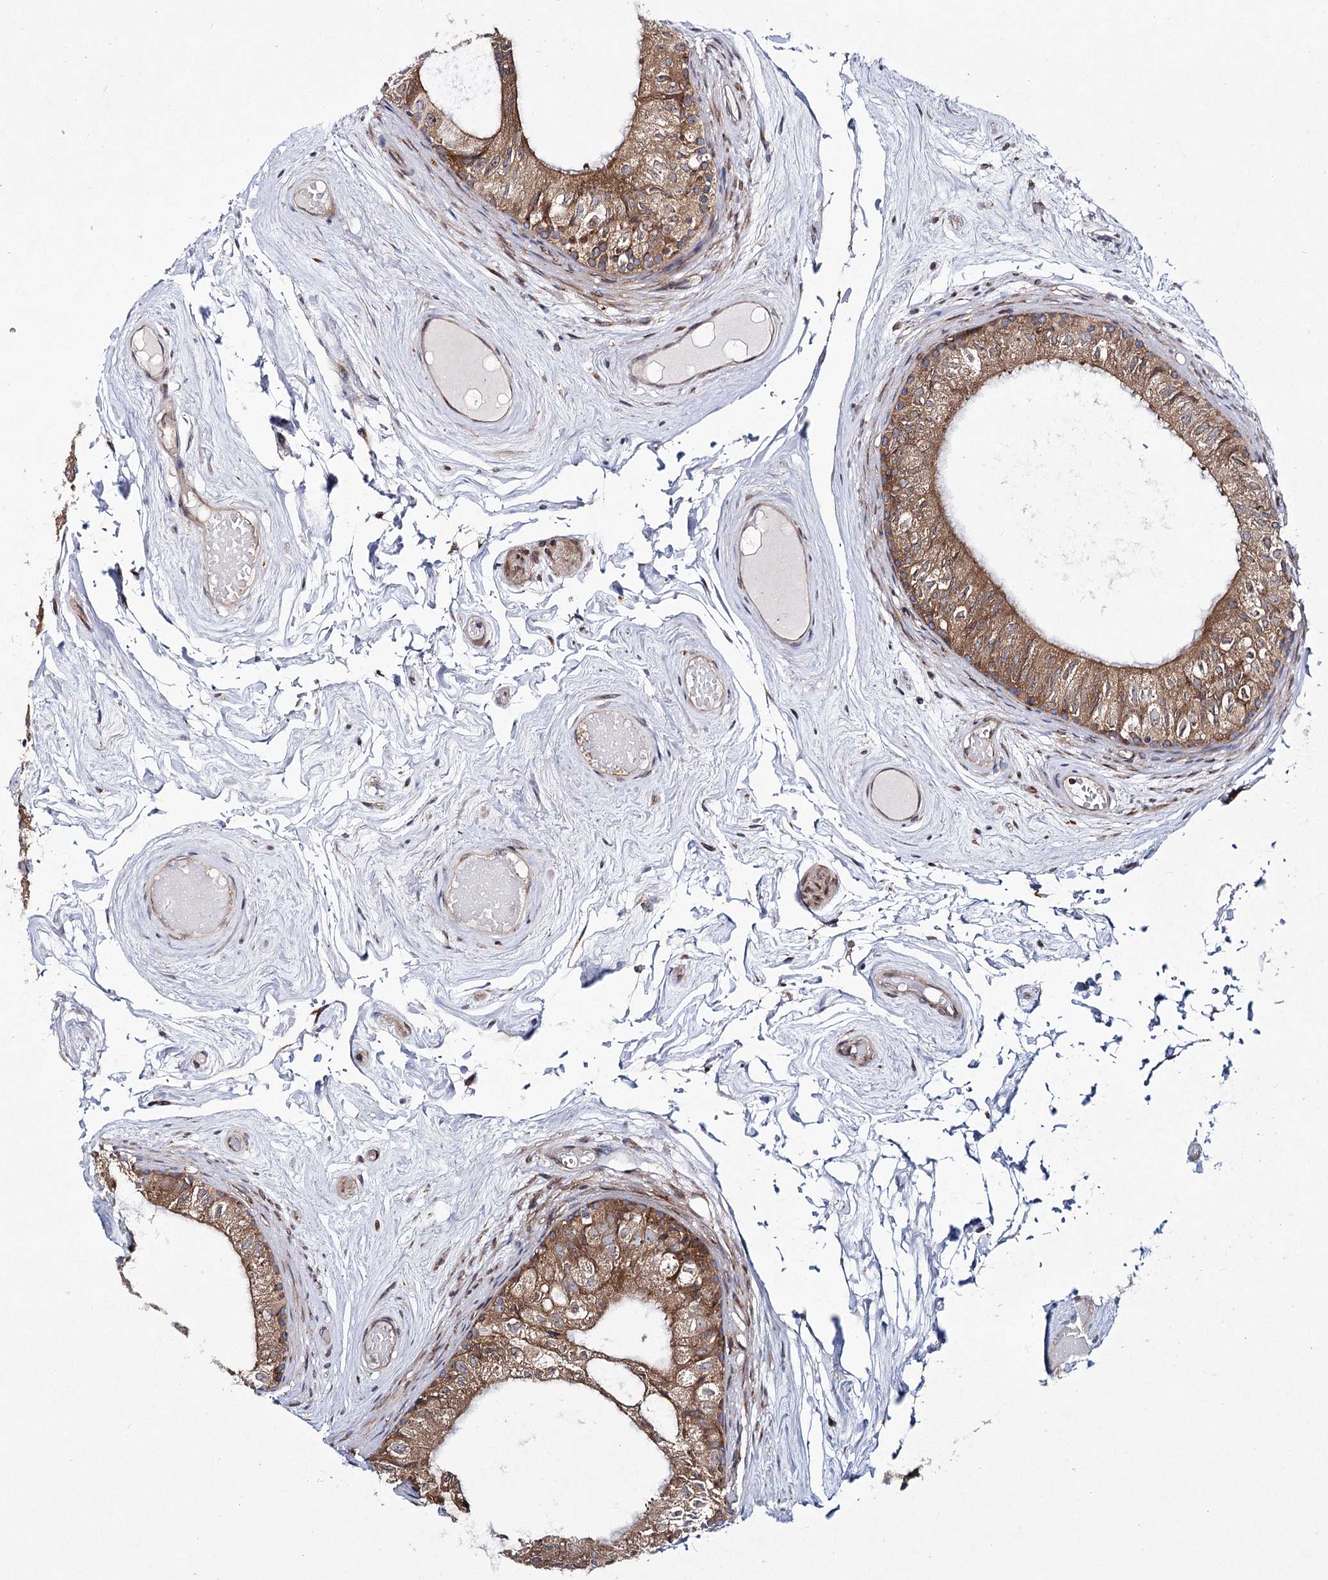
{"staining": {"intensity": "moderate", "quantity": ">75%", "location": "cytoplasmic/membranous"}, "tissue": "epididymis", "cell_type": "Glandular cells", "image_type": "normal", "snomed": [{"axis": "morphology", "description": "Normal tissue, NOS"}, {"axis": "topography", "description": "Epididymis"}], "caption": "IHC of normal human epididymis reveals medium levels of moderate cytoplasmic/membranous expression in approximately >75% of glandular cells.", "gene": "VWA2", "patient": {"sex": "male", "age": 79}}